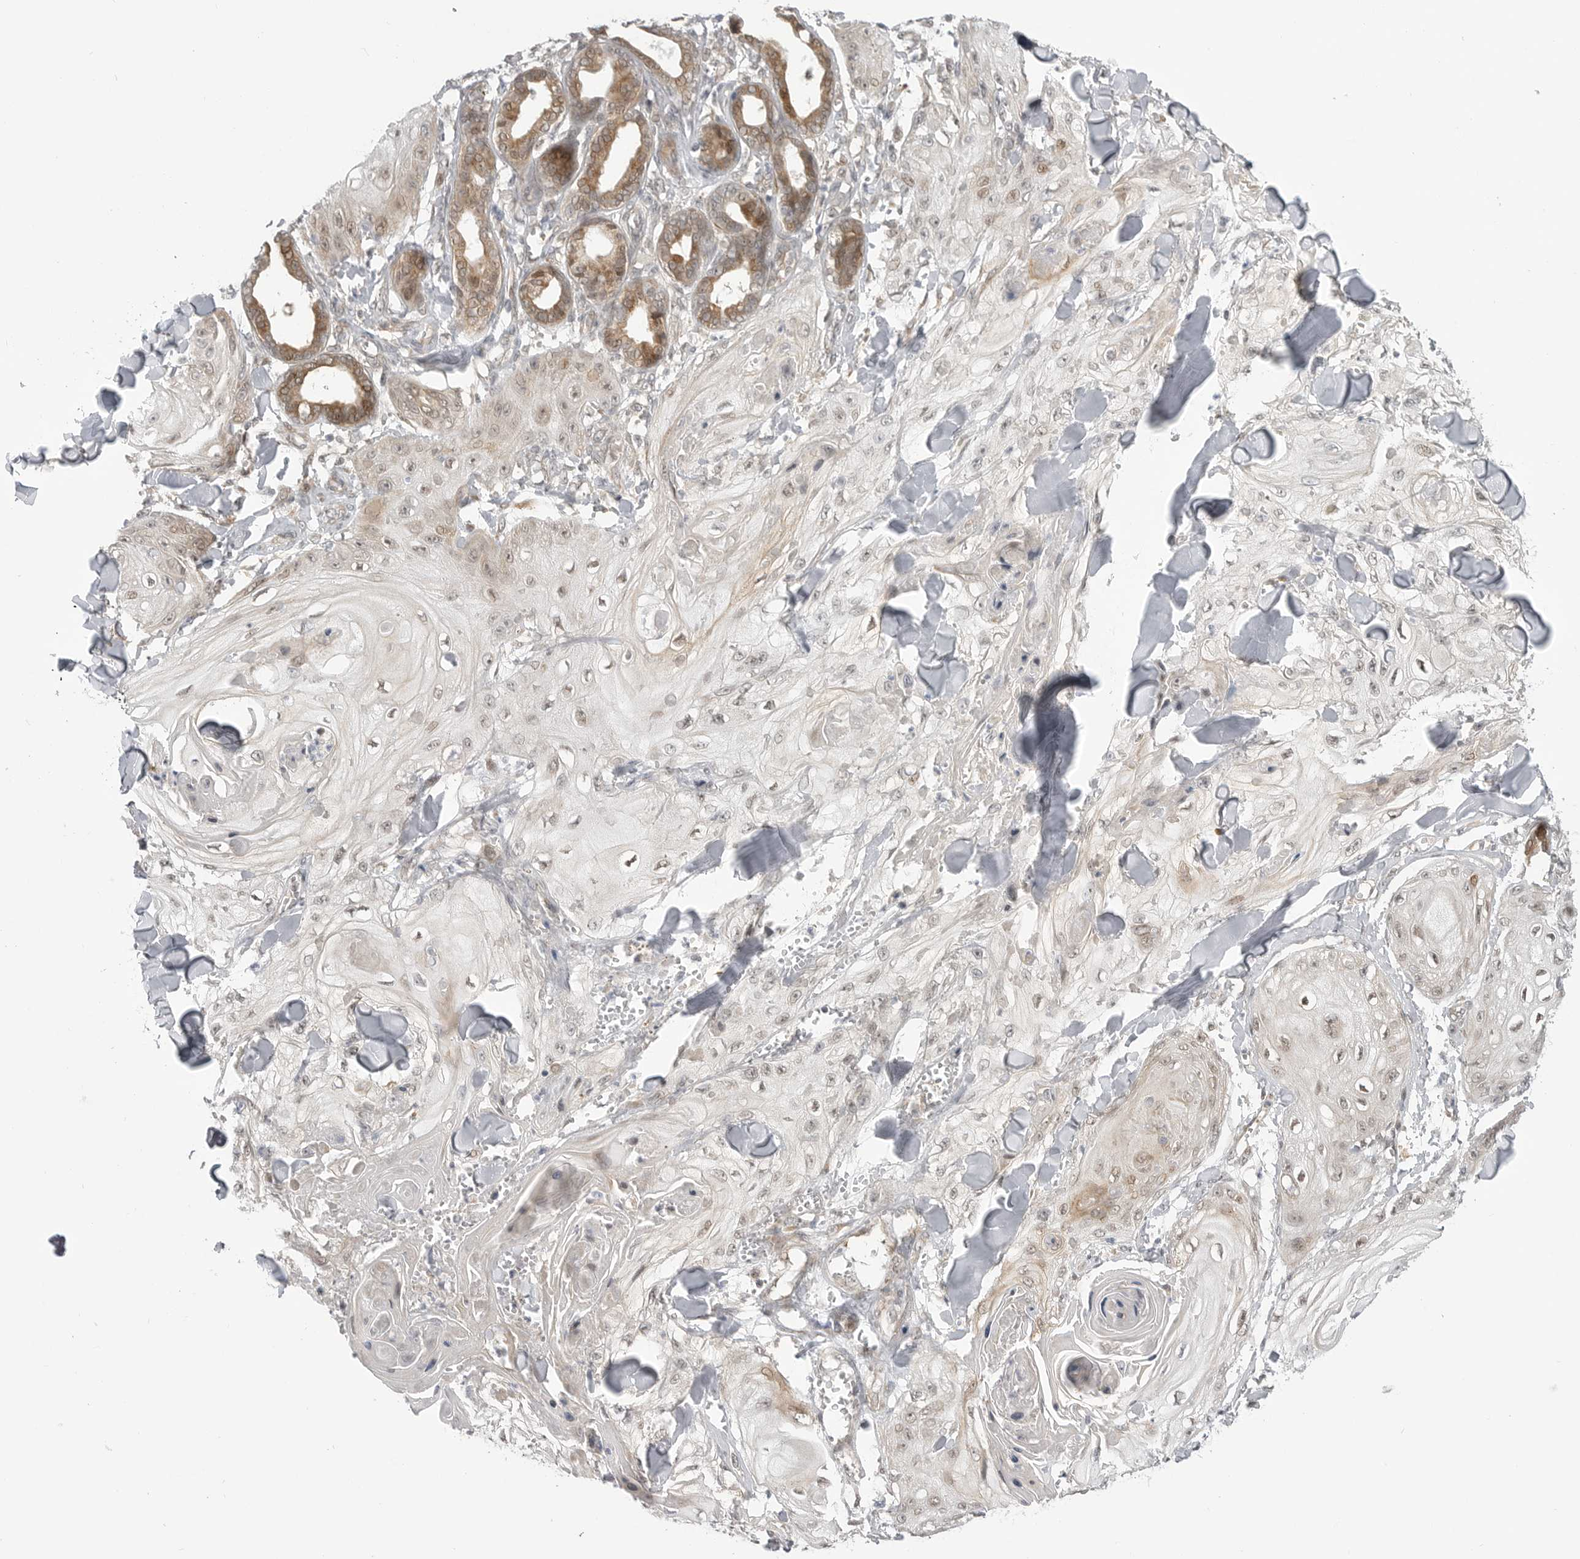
{"staining": {"intensity": "weak", "quantity": "25%-75%", "location": "nuclear"}, "tissue": "skin cancer", "cell_type": "Tumor cells", "image_type": "cancer", "snomed": [{"axis": "morphology", "description": "Squamous cell carcinoma, NOS"}, {"axis": "topography", "description": "Skin"}], "caption": "This is a histology image of immunohistochemistry staining of skin squamous cell carcinoma, which shows weak positivity in the nuclear of tumor cells.", "gene": "GGT6", "patient": {"sex": "male", "age": 74}}